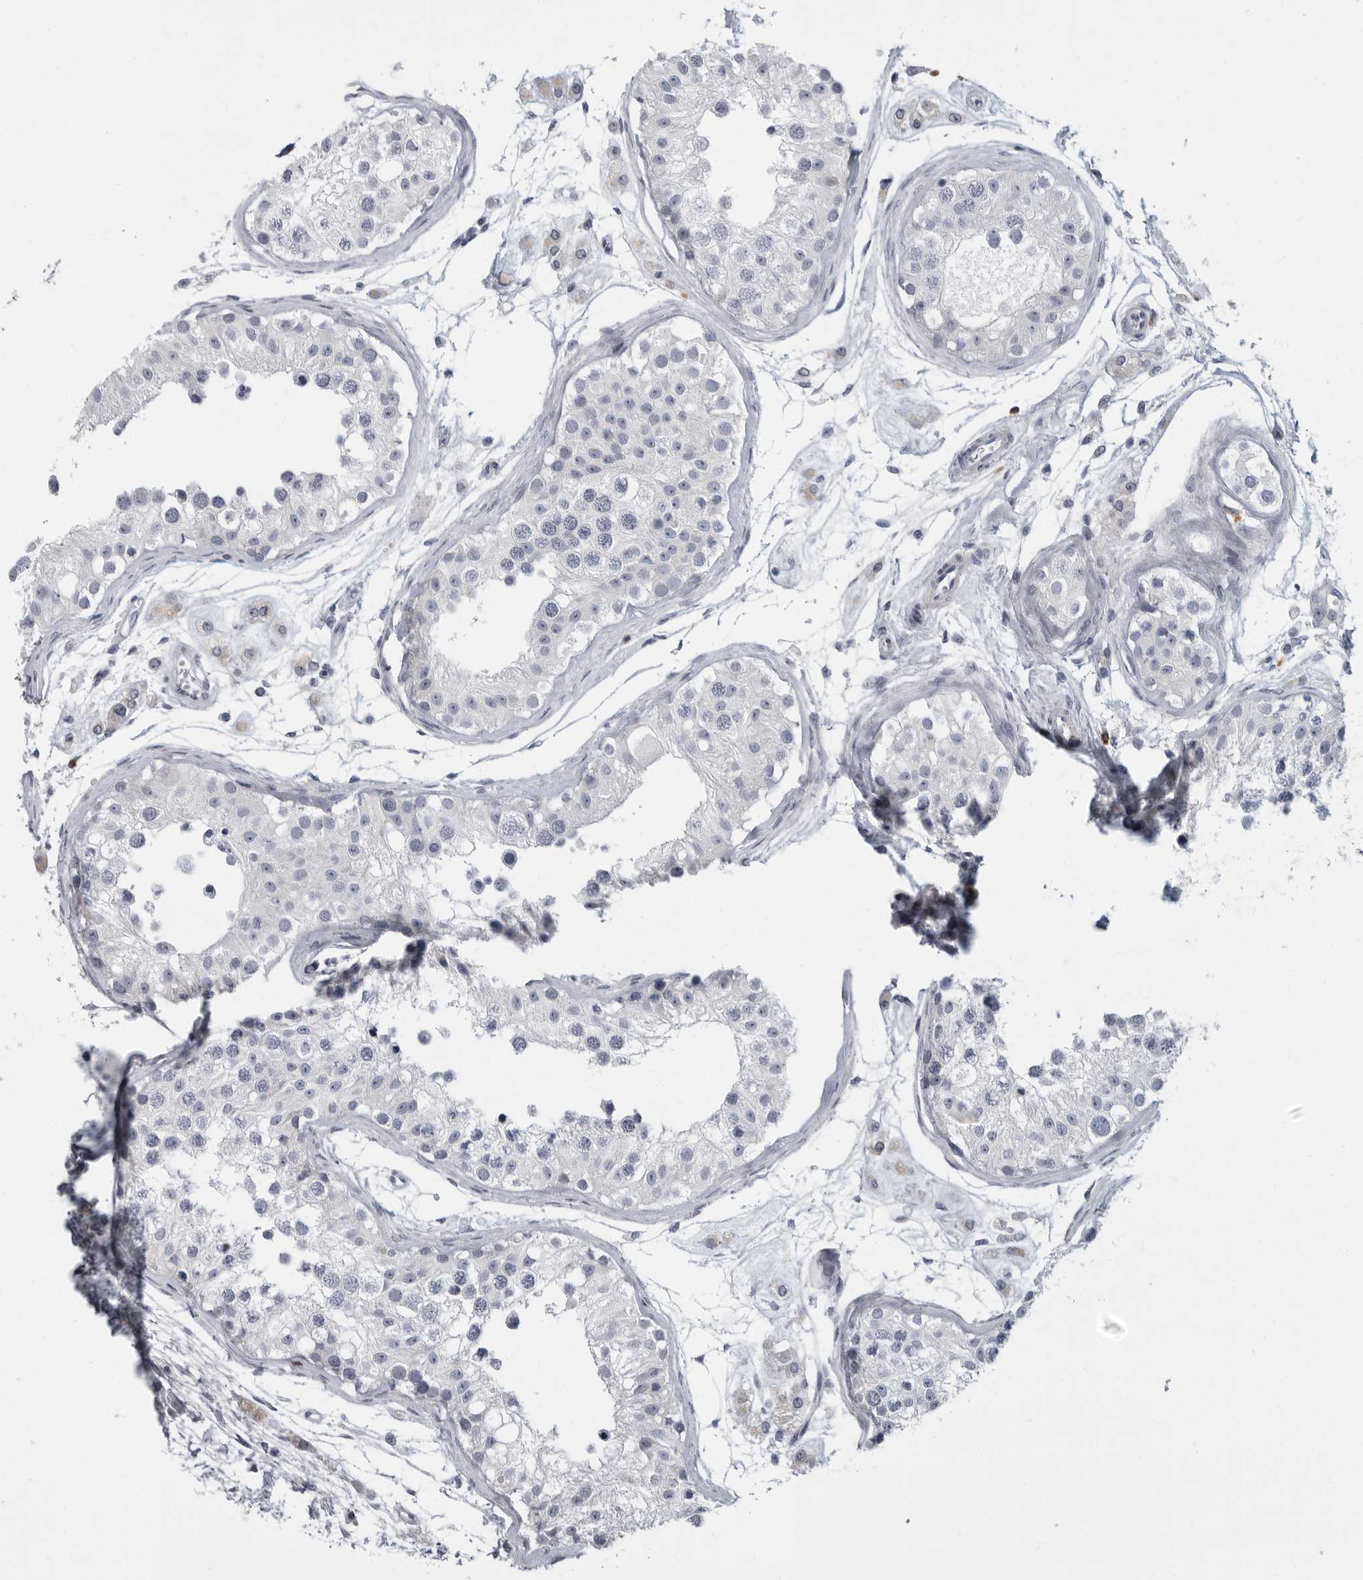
{"staining": {"intensity": "negative", "quantity": "none", "location": "none"}, "tissue": "testis", "cell_type": "Cells in seminiferous ducts", "image_type": "normal", "snomed": [{"axis": "morphology", "description": "Normal tissue, NOS"}, {"axis": "morphology", "description": "Adenocarcinoma, metastatic, NOS"}, {"axis": "topography", "description": "Testis"}], "caption": "High power microscopy image of an IHC histopathology image of benign testis, revealing no significant positivity in cells in seminiferous ducts. Nuclei are stained in blue.", "gene": "SLC25A39", "patient": {"sex": "male", "age": 26}}